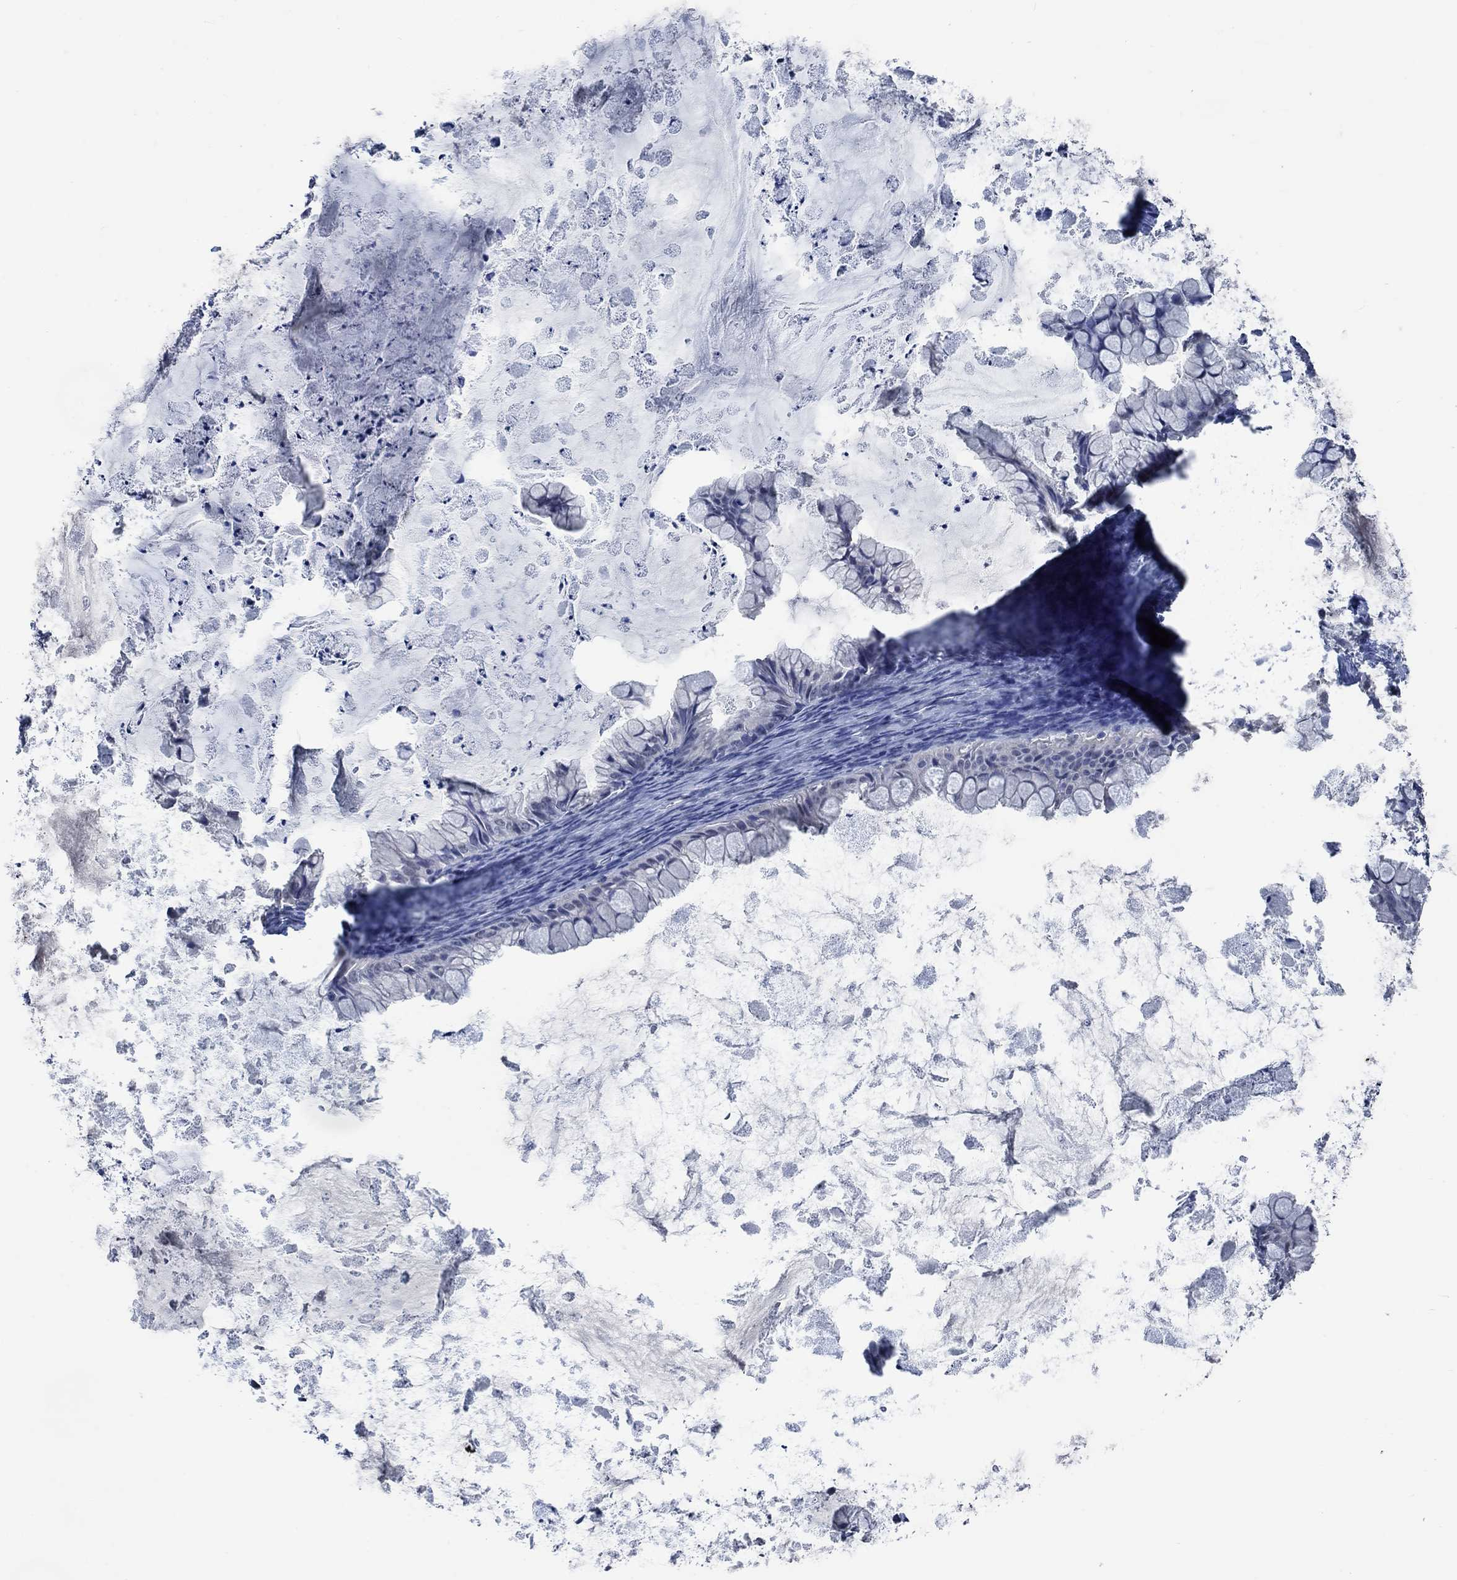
{"staining": {"intensity": "negative", "quantity": "none", "location": "none"}, "tissue": "ovarian cancer", "cell_type": "Tumor cells", "image_type": "cancer", "snomed": [{"axis": "morphology", "description": "Cystadenocarcinoma, mucinous, NOS"}, {"axis": "topography", "description": "Ovary"}], "caption": "This is an immunohistochemistry micrograph of human ovarian cancer. There is no staining in tumor cells.", "gene": "OBSCN", "patient": {"sex": "female", "age": 35}}